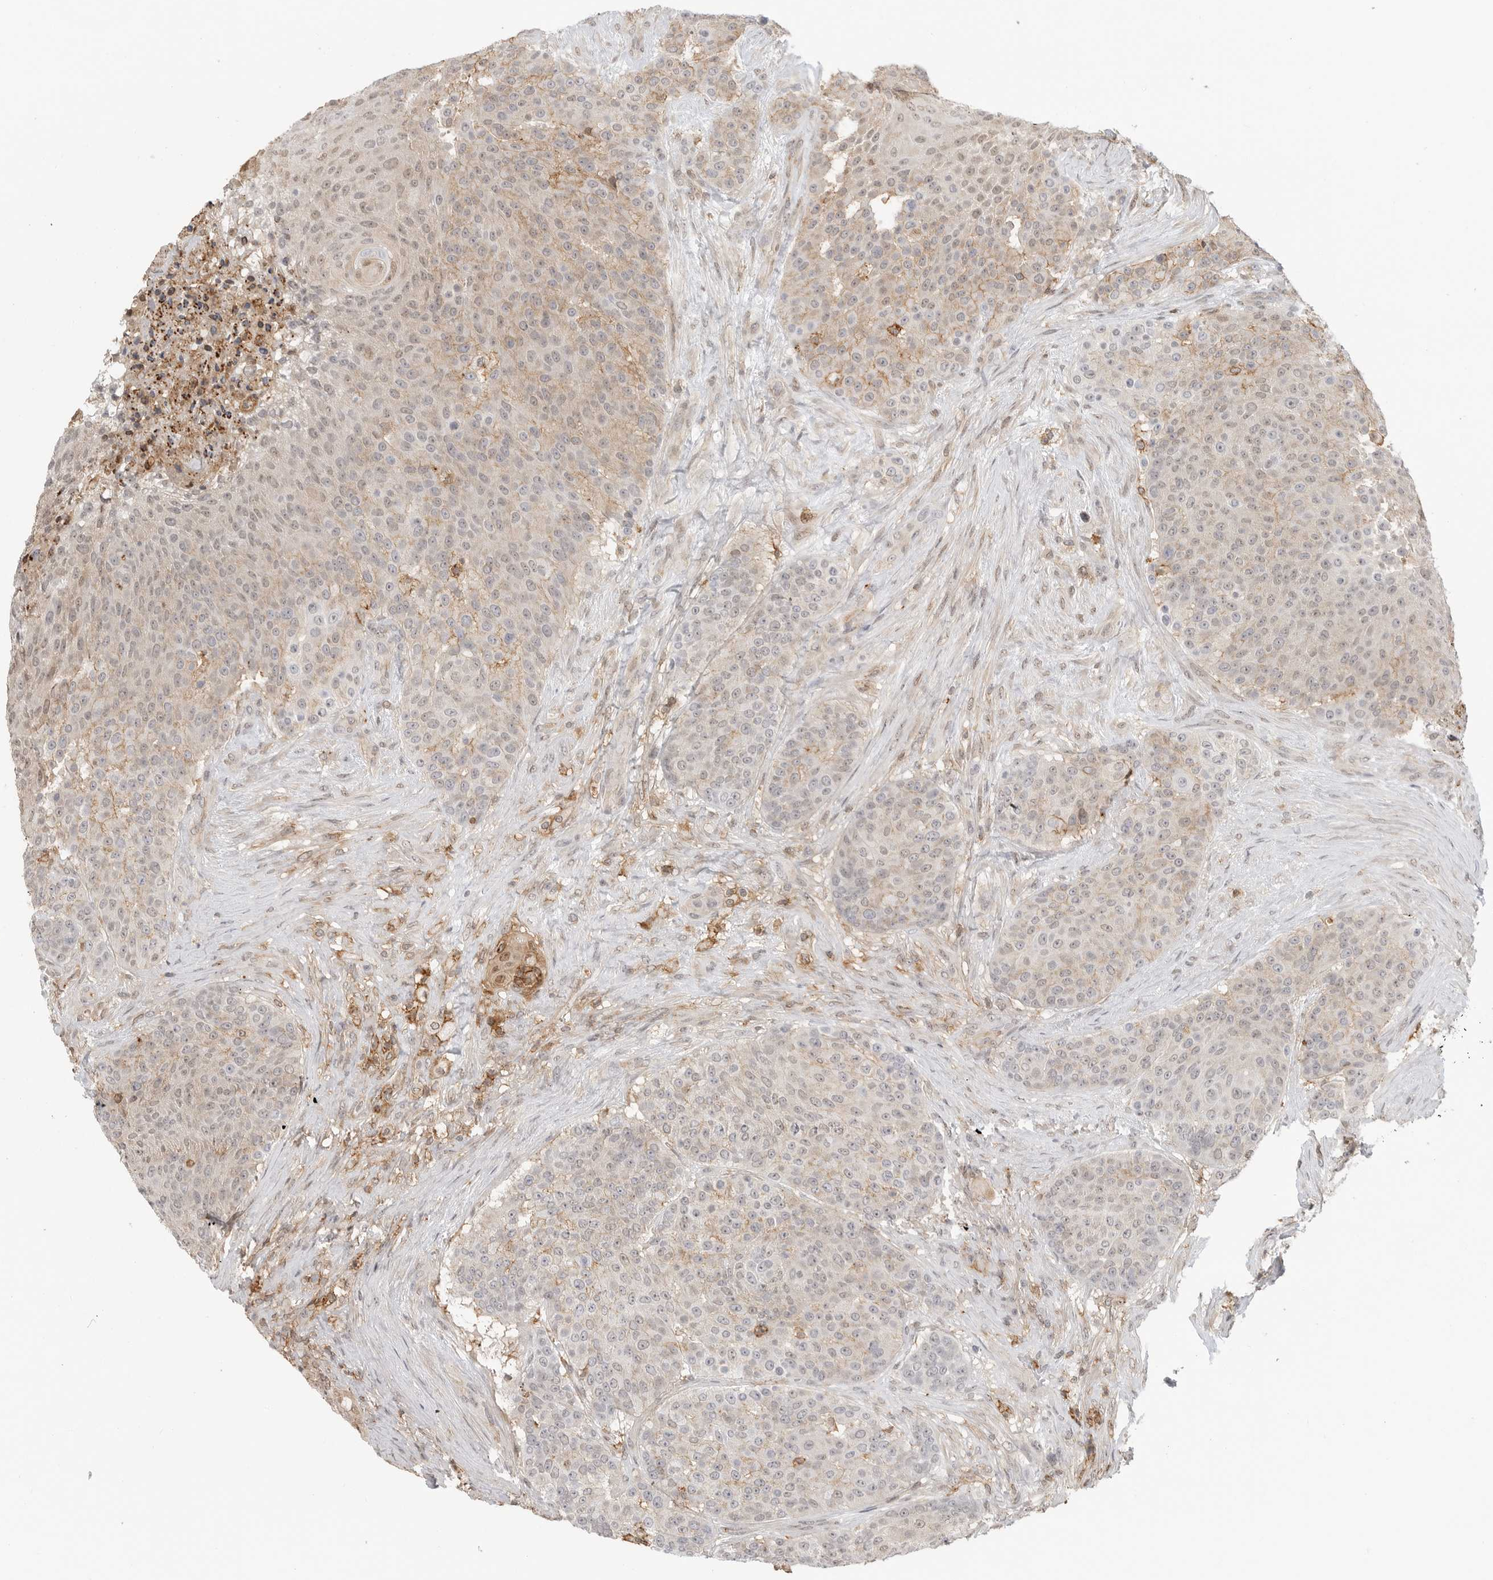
{"staining": {"intensity": "weak", "quantity": "<25%", "location": "cytoplasmic/membranous,nuclear"}, "tissue": "urothelial cancer", "cell_type": "Tumor cells", "image_type": "cancer", "snomed": [{"axis": "morphology", "description": "Urothelial carcinoma, High grade"}, {"axis": "topography", "description": "Urinary bladder"}], "caption": "Immunohistochemistry (IHC) of urothelial carcinoma (high-grade) exhibits no positivity in tumor cells. The staining was performed using DAB (3,3'-diaminobenzidine) to visualize the protein expression in brown, while the nuclei were stained in blue with hematoxylin (Magnification: 20x).", "gene": "ANXA11", "patient": {"sex": "female", "age": 63}}